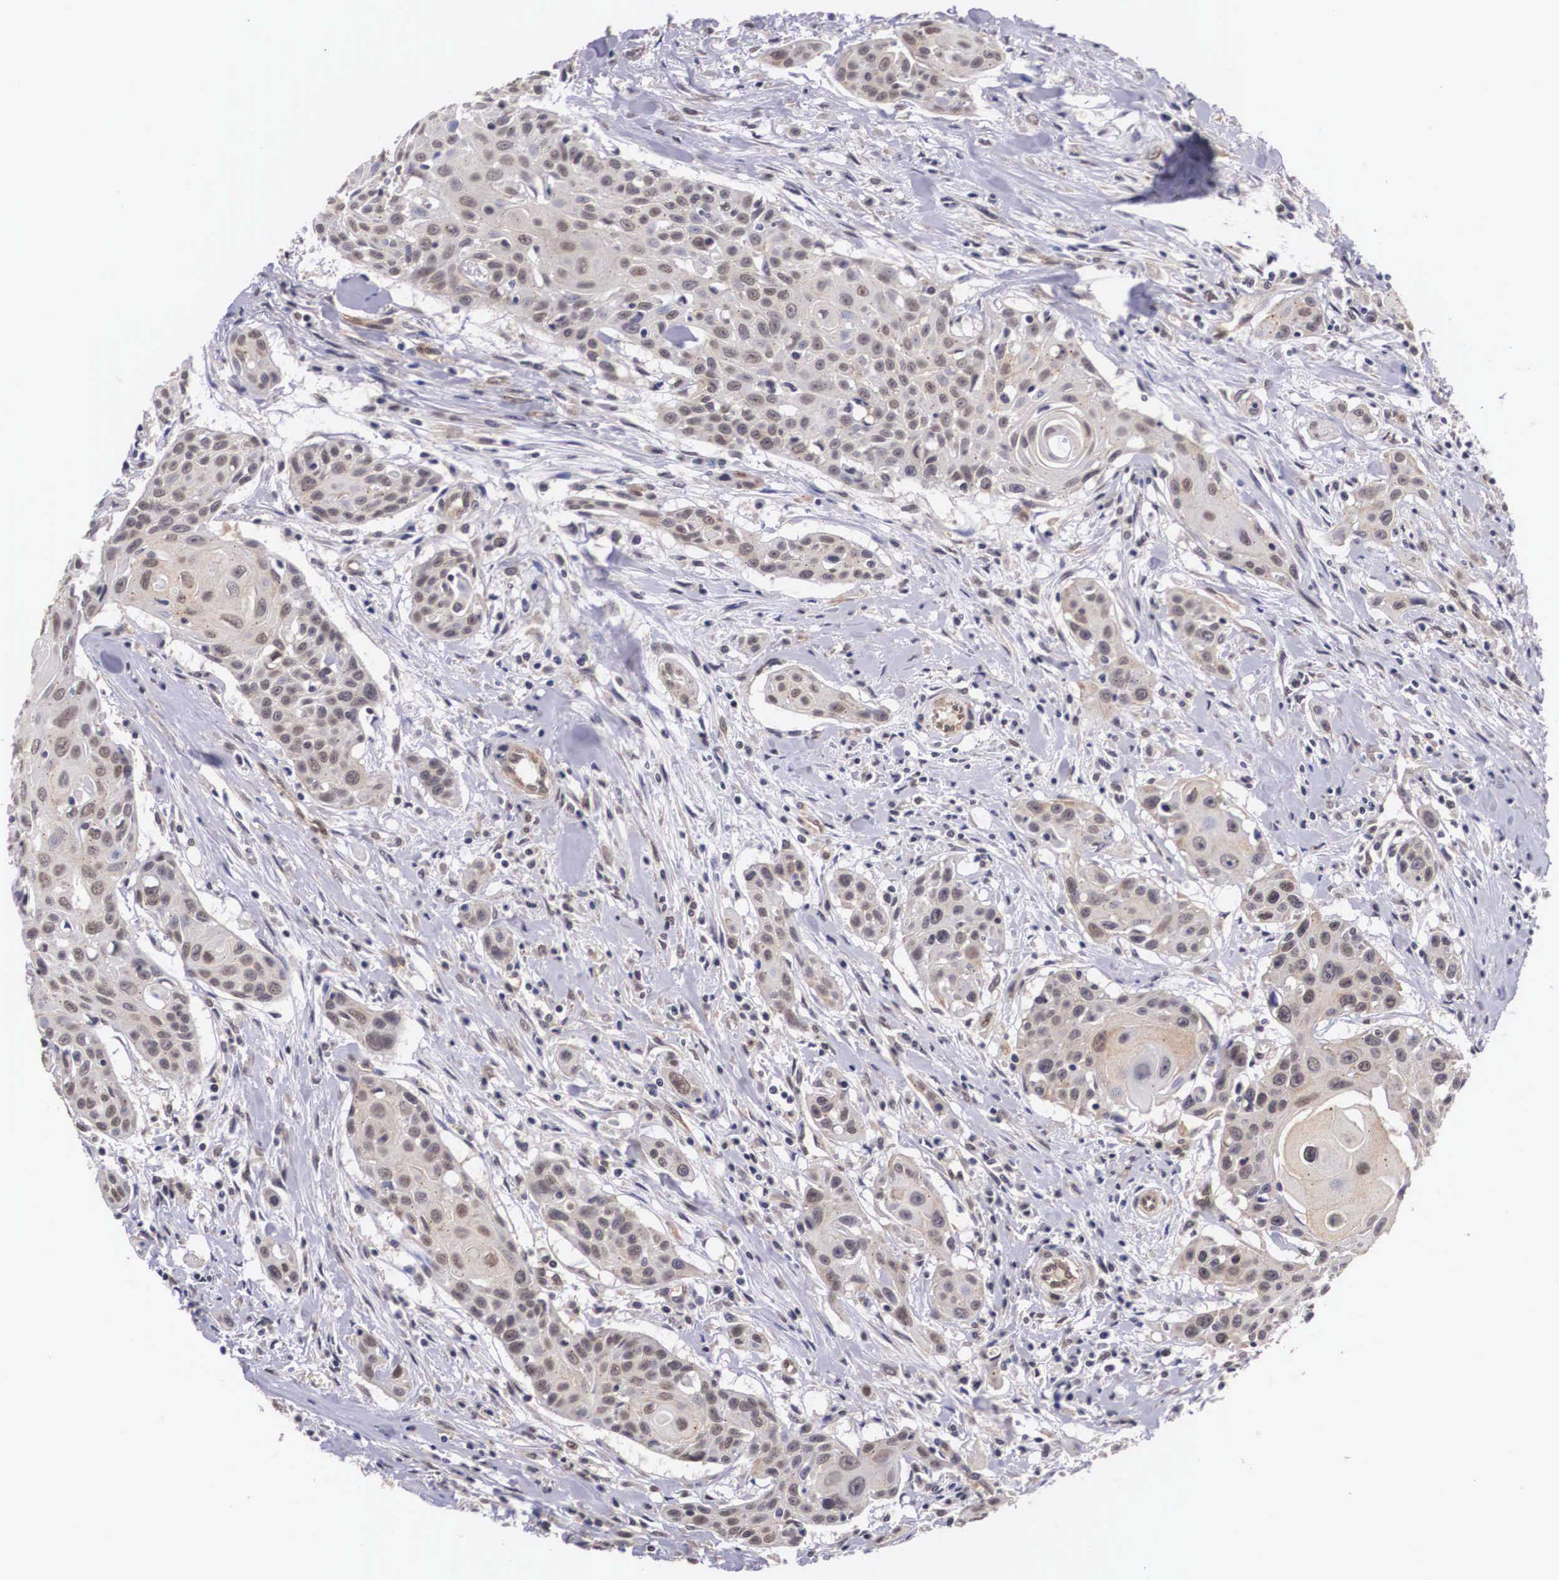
{"staining": {"intensity": "weak", "quantity": "25%-75%", "location": "cytoplasmic/membranous"}, "tissue": "head and neck cancer", "cell_type": "Tumor cells", "image_type": "cancer", "snomed": [{"axis": "morphology", "description": "Squamous cell carcinoma, NOS"}, {"axis": "morphology", "description": "Squamous cell carcinoma, metastatic, NOS"}, {"axis": "topography", "description": "Lymph node"}, {"axis": "topography", "description": "Salivary gland"}, {"axis": "topography", "description": "Head-Neck"}], "caption": "Immunohistochemical staining of human head and neck cancer shows low levels of weak cytoplasmic/membranous protein expression in about 25%-75% of tumor cells.", "gene": "OTX2", "patient": {"sex": "female", "age": 74}}